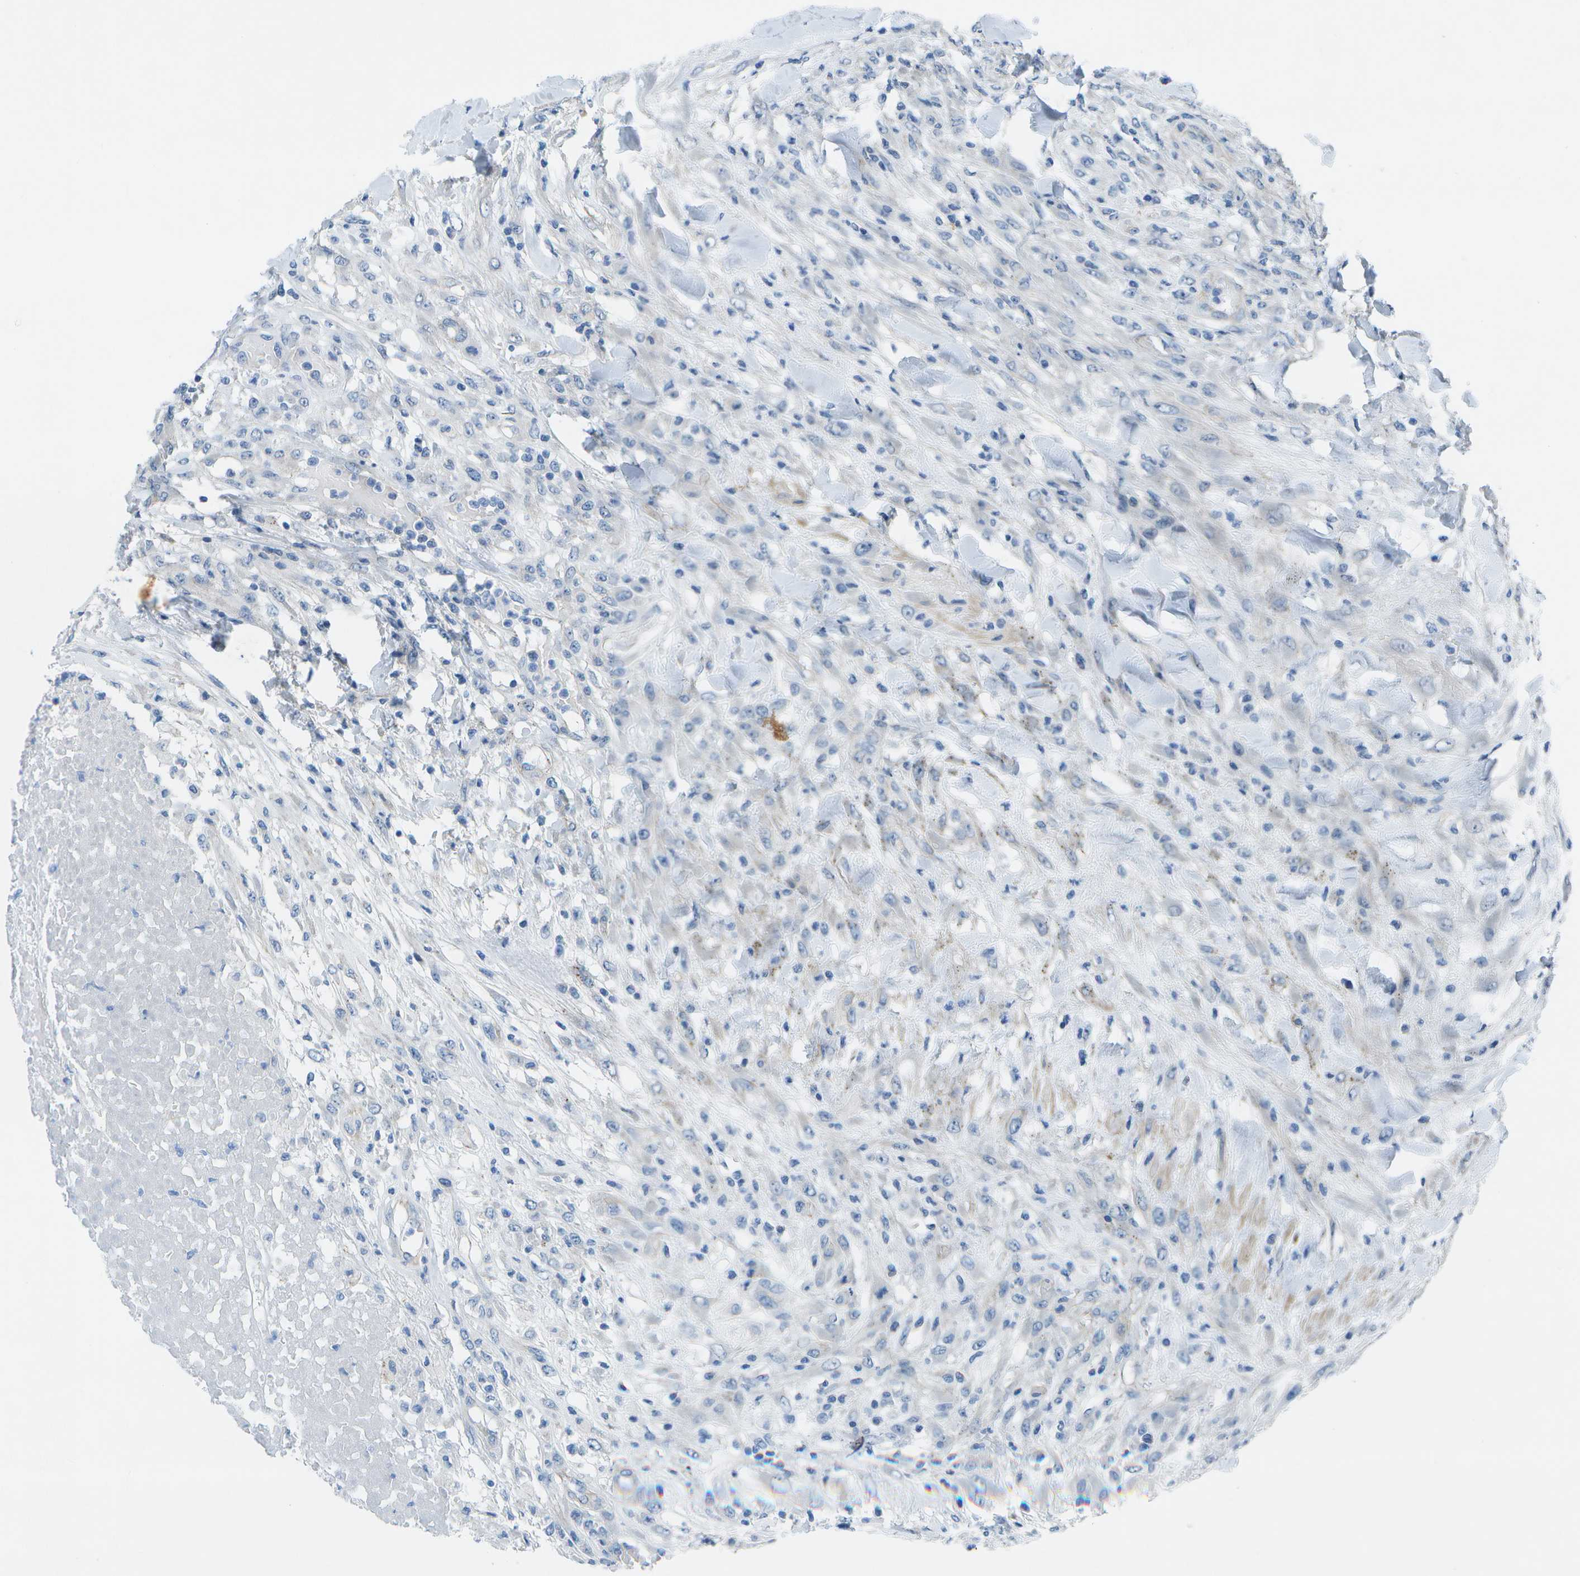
{"staining": {"intensity": "negative", "quantity": "none", "location": "none"}, "tissue": "testis cancer", "cell_type": "Tumor cells", "image_type": "cancer", "snomed": [{"axis": "morphology", "description": "Seminoma, NOS"}, {"axis": "topography", "description": "Testis"}], "caption": "There is no significant expression in tumor cells of testis cancer (seminoma). (Stains: DAB (3,3'-diaminobenzidine) immunohistochemistry with hematoxylin counter stain, Microscopy: brightfield microscopy at high magnification).", "gene": "SORBS3", "patient": {"sex": "male", "age": 59}}